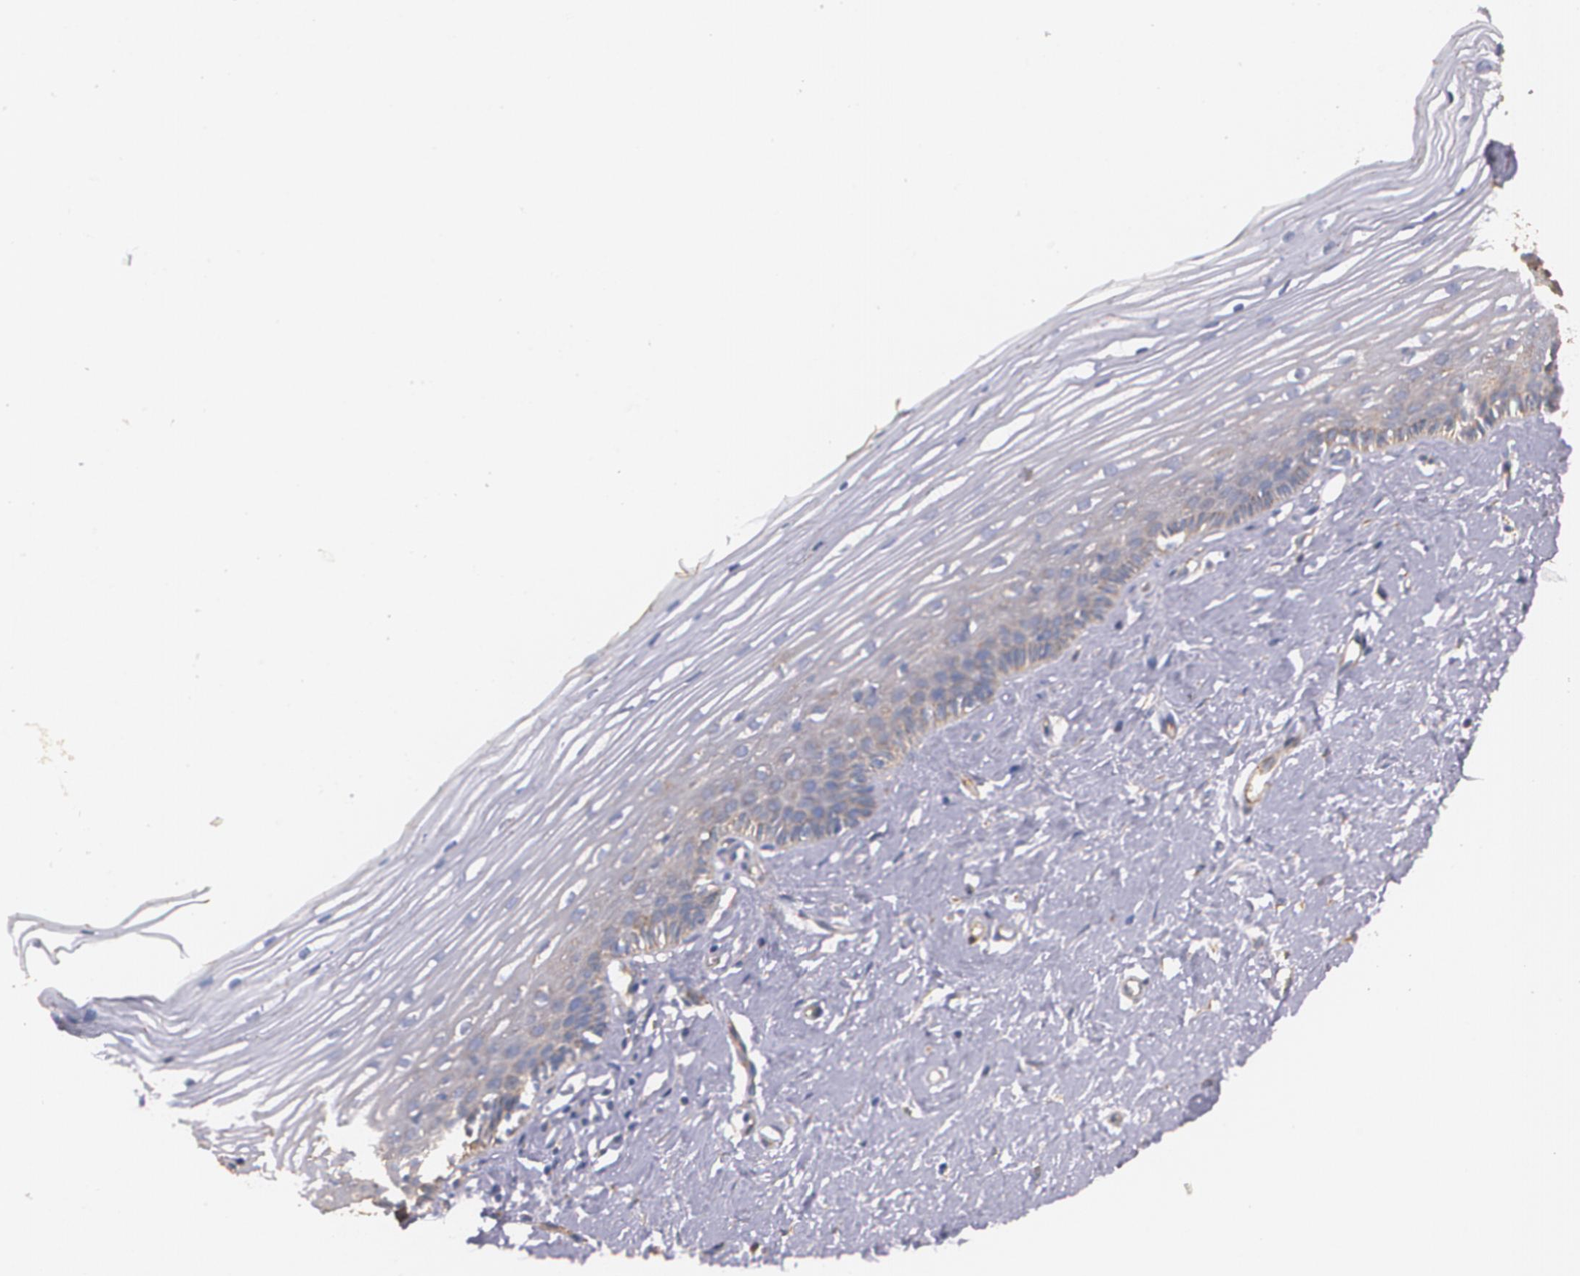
{"staining": {"intensity": "strong", "quantity": ">75%", "location": "cytoplasmic/membranous"}, "tissue": "cervix", "cell_type": "Glandular cells", "image_type": "normal", "snomed": [{"axis": "morphology", "description": "Normal tissue, NOS"}, {"axis": "topography", "description": "Cervix"}], "caption": "Protein staining of unremarkable cervix shows strong cytoplasmic/membranous staining in approximately >75% of glandular cells.", "gene": "TJP1", "patient": {"sex": "female", "age": 40}}